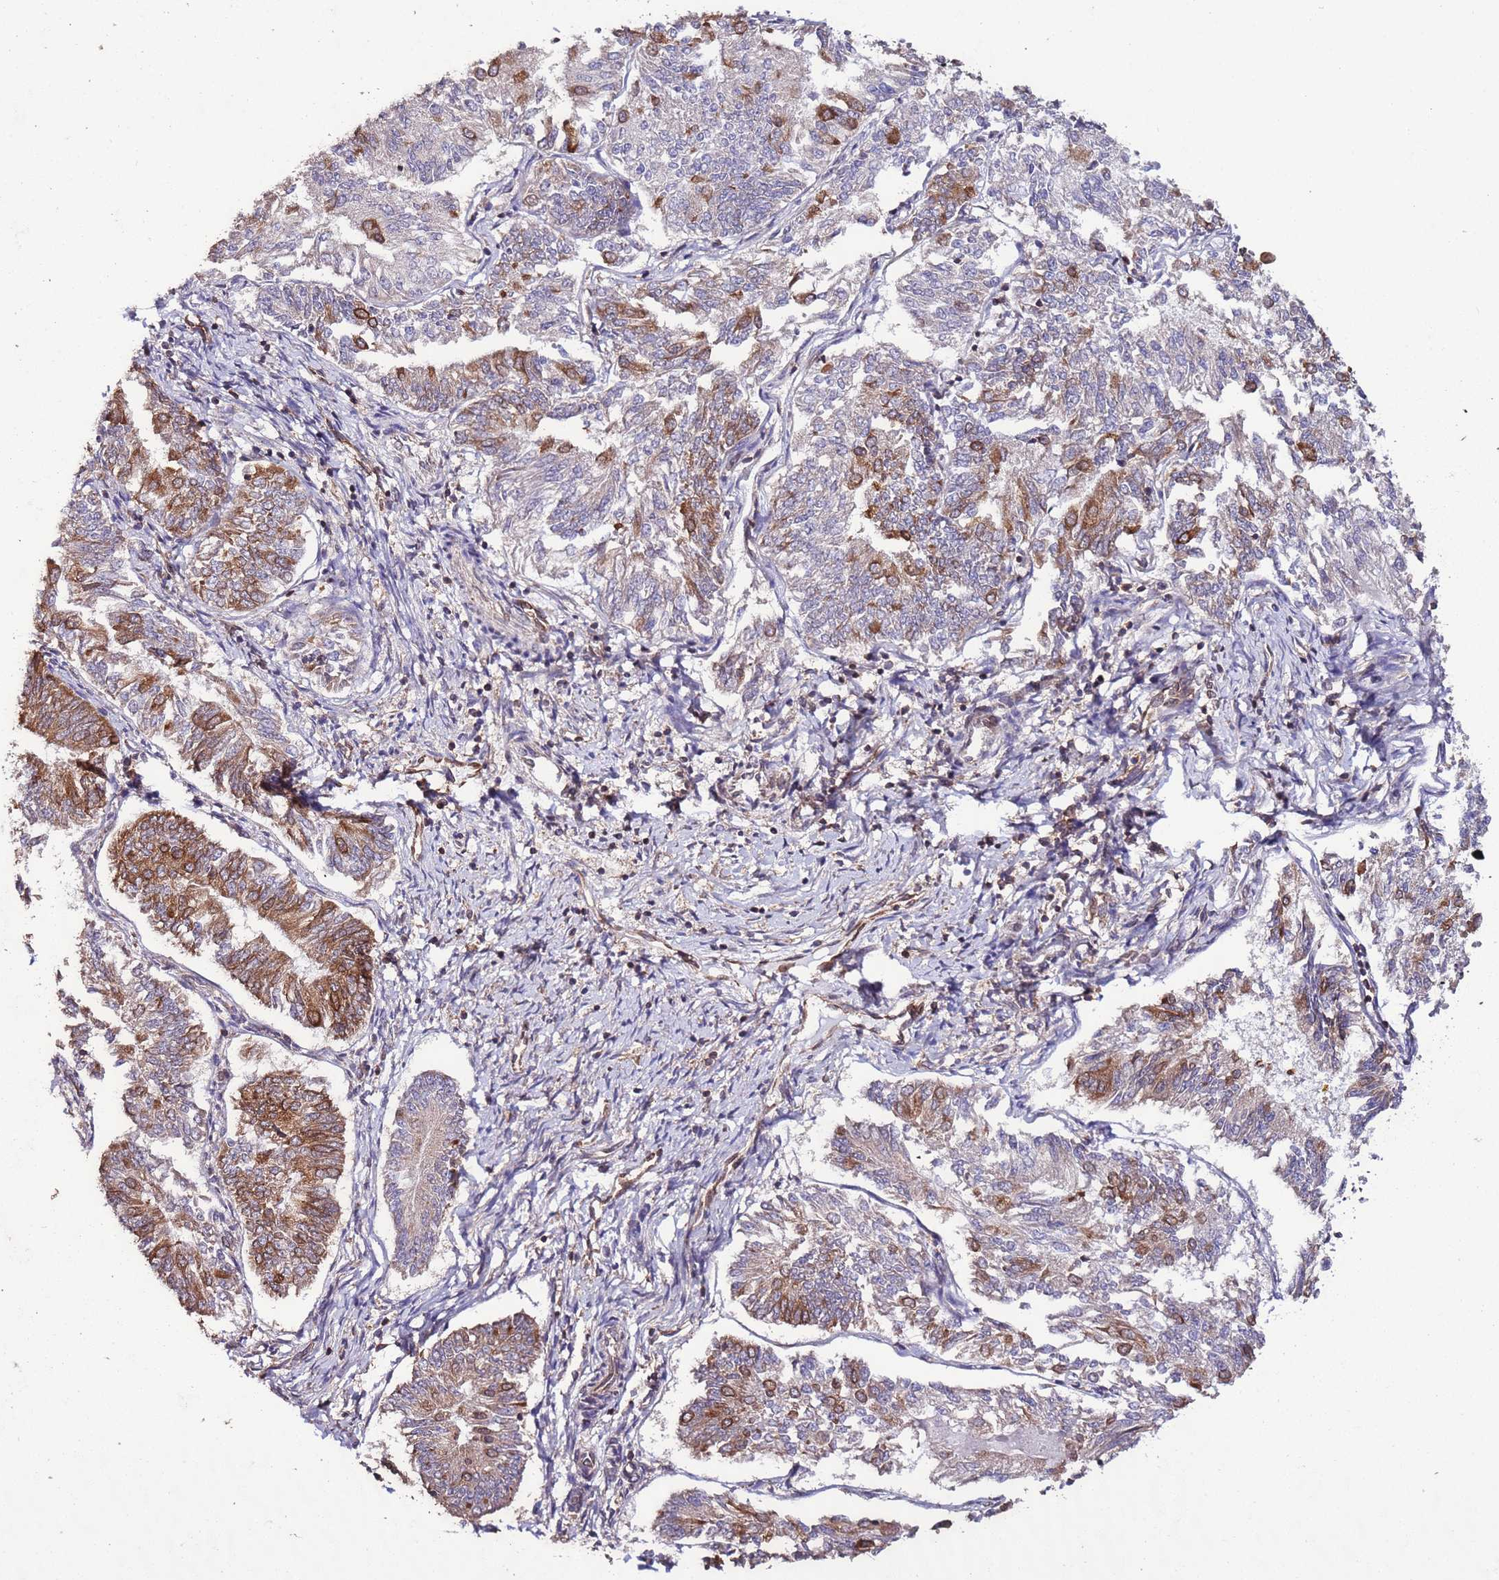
{"staining": {"intensity": "moderate", "quantity": "25%-75%", "location": "cytoplasmic/membranous"}, "tissue": "endometrial cancer", "cell_type": "Tumor cells", "image_type": "cancer", "snomed": [{"axis": "morphology", "description": "Adenocarcinoma, NOS"}, {"axis": "topography", "description": "Endometrium"}], "caption": "Protein expression analysis of endometrial cancer demonstrates moderate cytoplasmic/membranous positivity in about 25%-75% of tumor cells. The staining is performed using DAB (3,3'-diaminobenzidine) brown chromogen to label protein expression. The nuclei are counter-stained blue using hematoxylin.", "gene": "SLC41A3", "patient": {"sex": "female", "age": 58}}